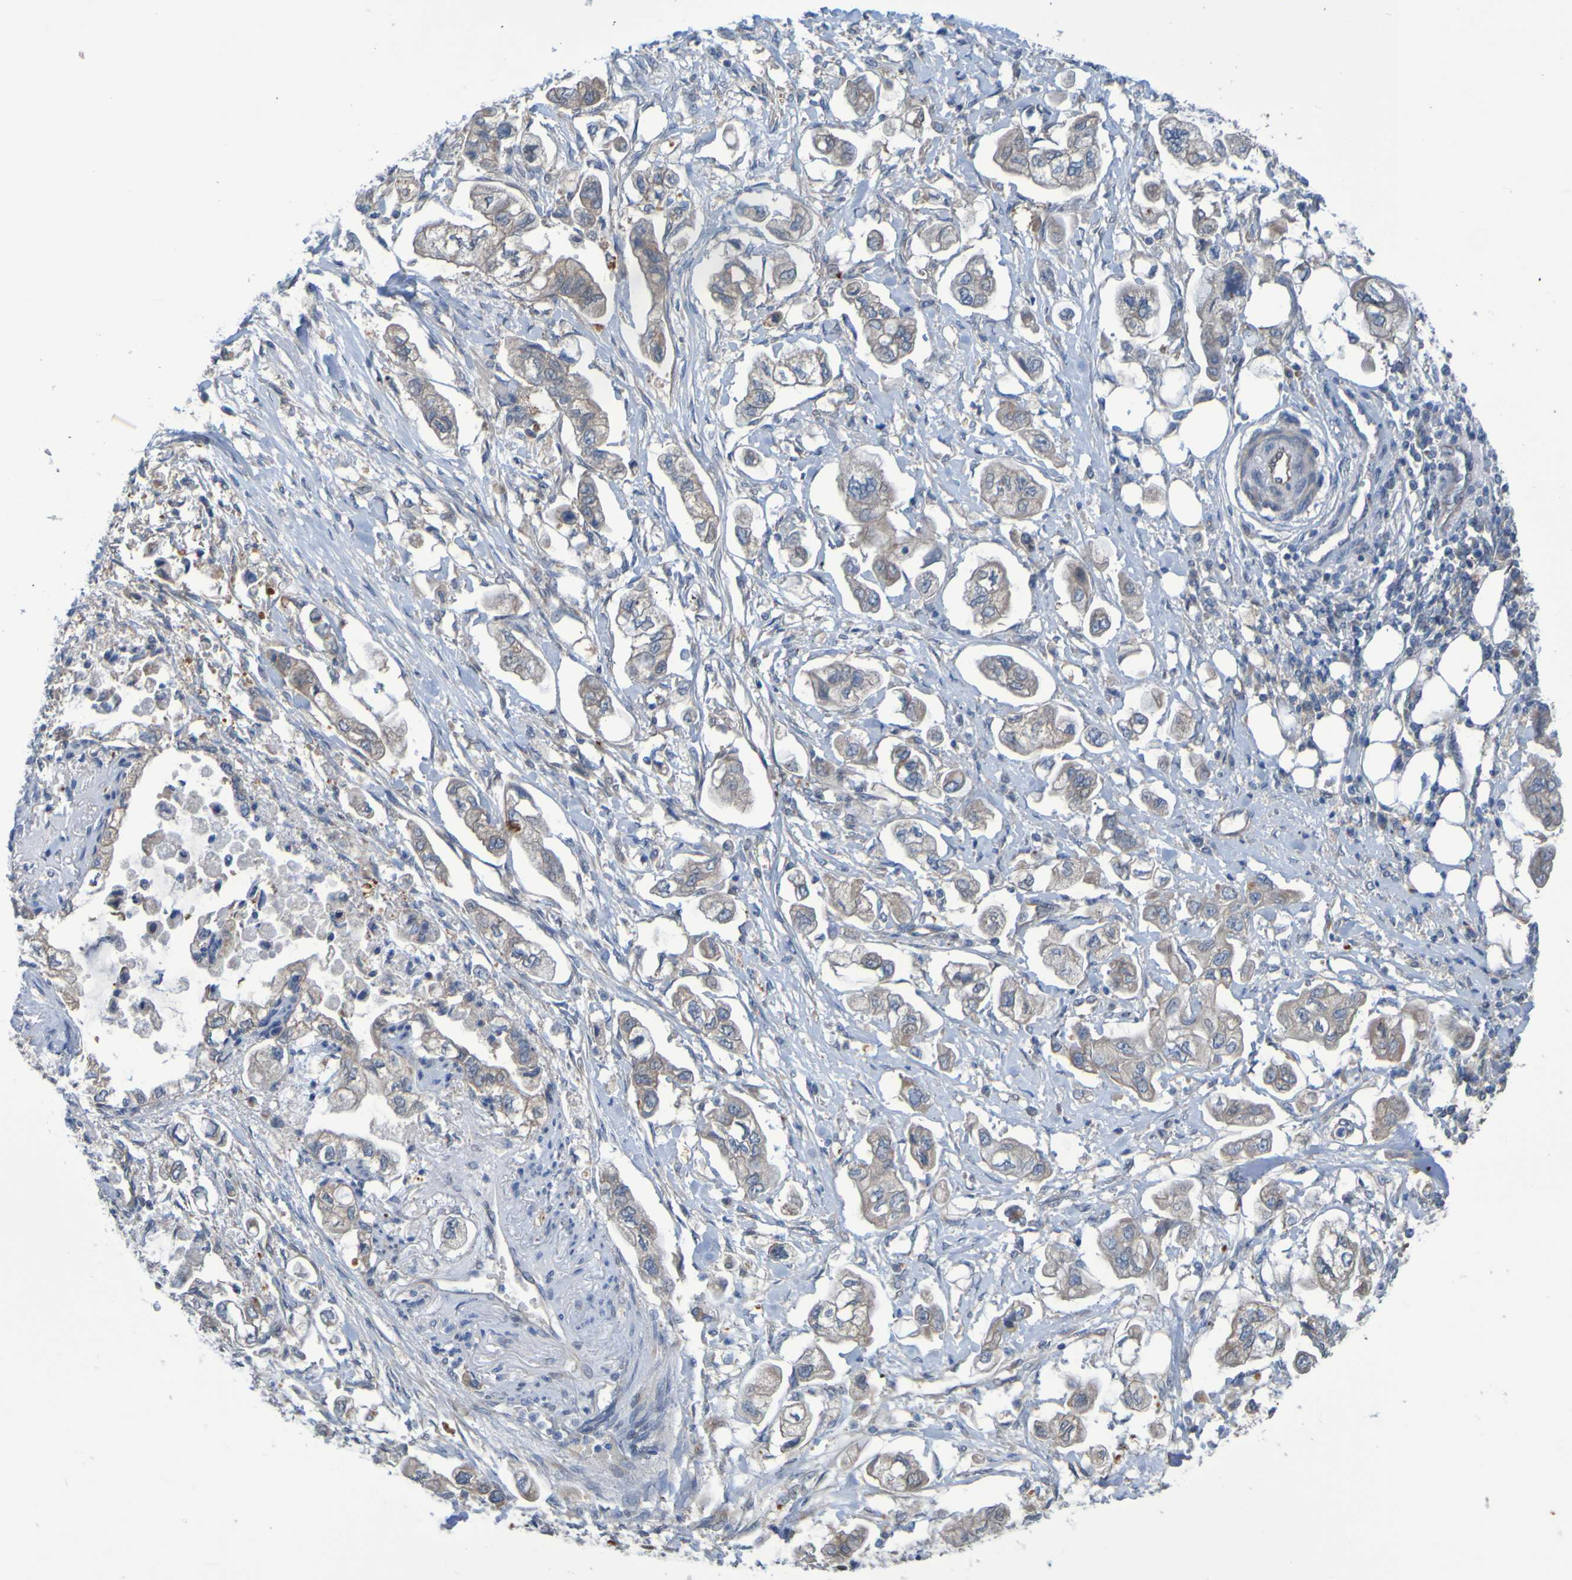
{"staining": {"intensity": "weak", "quantity": ">75%", "location": "cytoplasmic/membranous"}, "tissue": "stomach cancer", "cell_type": "Tumor cells", "image_type": "cancer", "snomed": [{"axis": "morphology", "description": "Adenocarcinoma, NOS"}, {"axis": "topography", "description": "Stomach"}], "caption": "Immunohistochemical staining of stomach cancer (adenocarcinoma) exhibits weak cytoplasmic/membranous protein staining in about >75% of tumor cells. The staining is performed using DAB (3,3'-diaminobenzidine) brown chromogen to label protein expression. The nuclei are counter-stained blue using hematoxylin.", "gene": "NPRL3", "patient": {"sex": "male", "age": 62}}